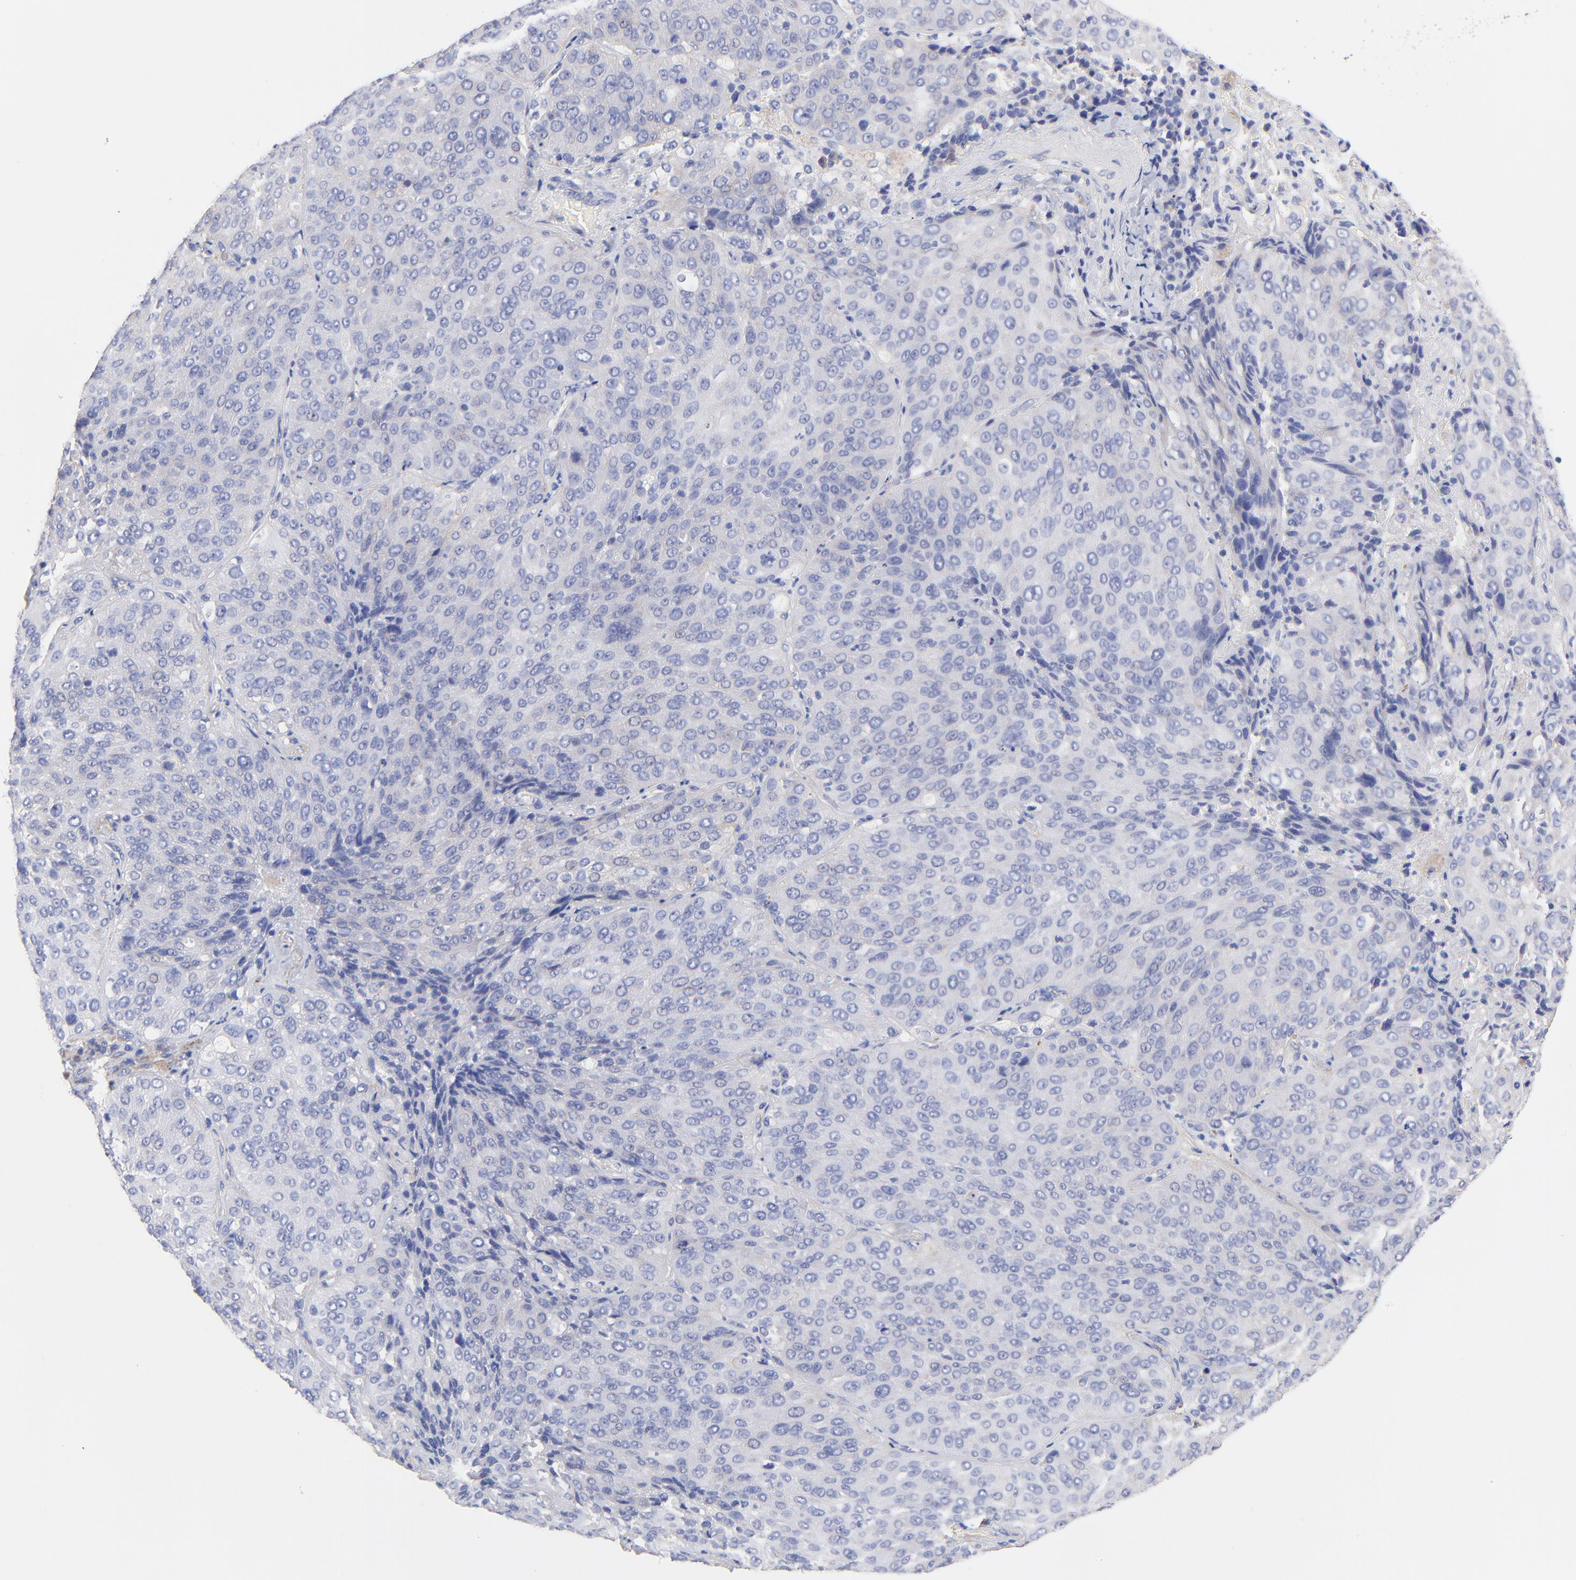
{"staining": {"intensity": "negative", "quantity": "none", "location": "none"}, "tissue": "lung cancer", "cell_type": "Tumor cells", "image_type": "cancer", "snomed": [{"axis": "morphology", "description": "Squamous cell carcinoma, NOS"}, {"axis": "topography", "description": "Lung"}], "caption": "This photomicrograph is of lung cancer (squamous cell carcinoma) stained with IHC to label a protein in brown with the nuclei are counter-stained blue. There is no expression in tumor cells. (DAB immunohistochemistry (IHC) visualized using brightfield microscopy, high magnification).", "gene": "TNFRSF13C", "patient": {"sex": "male", "age": 54}}